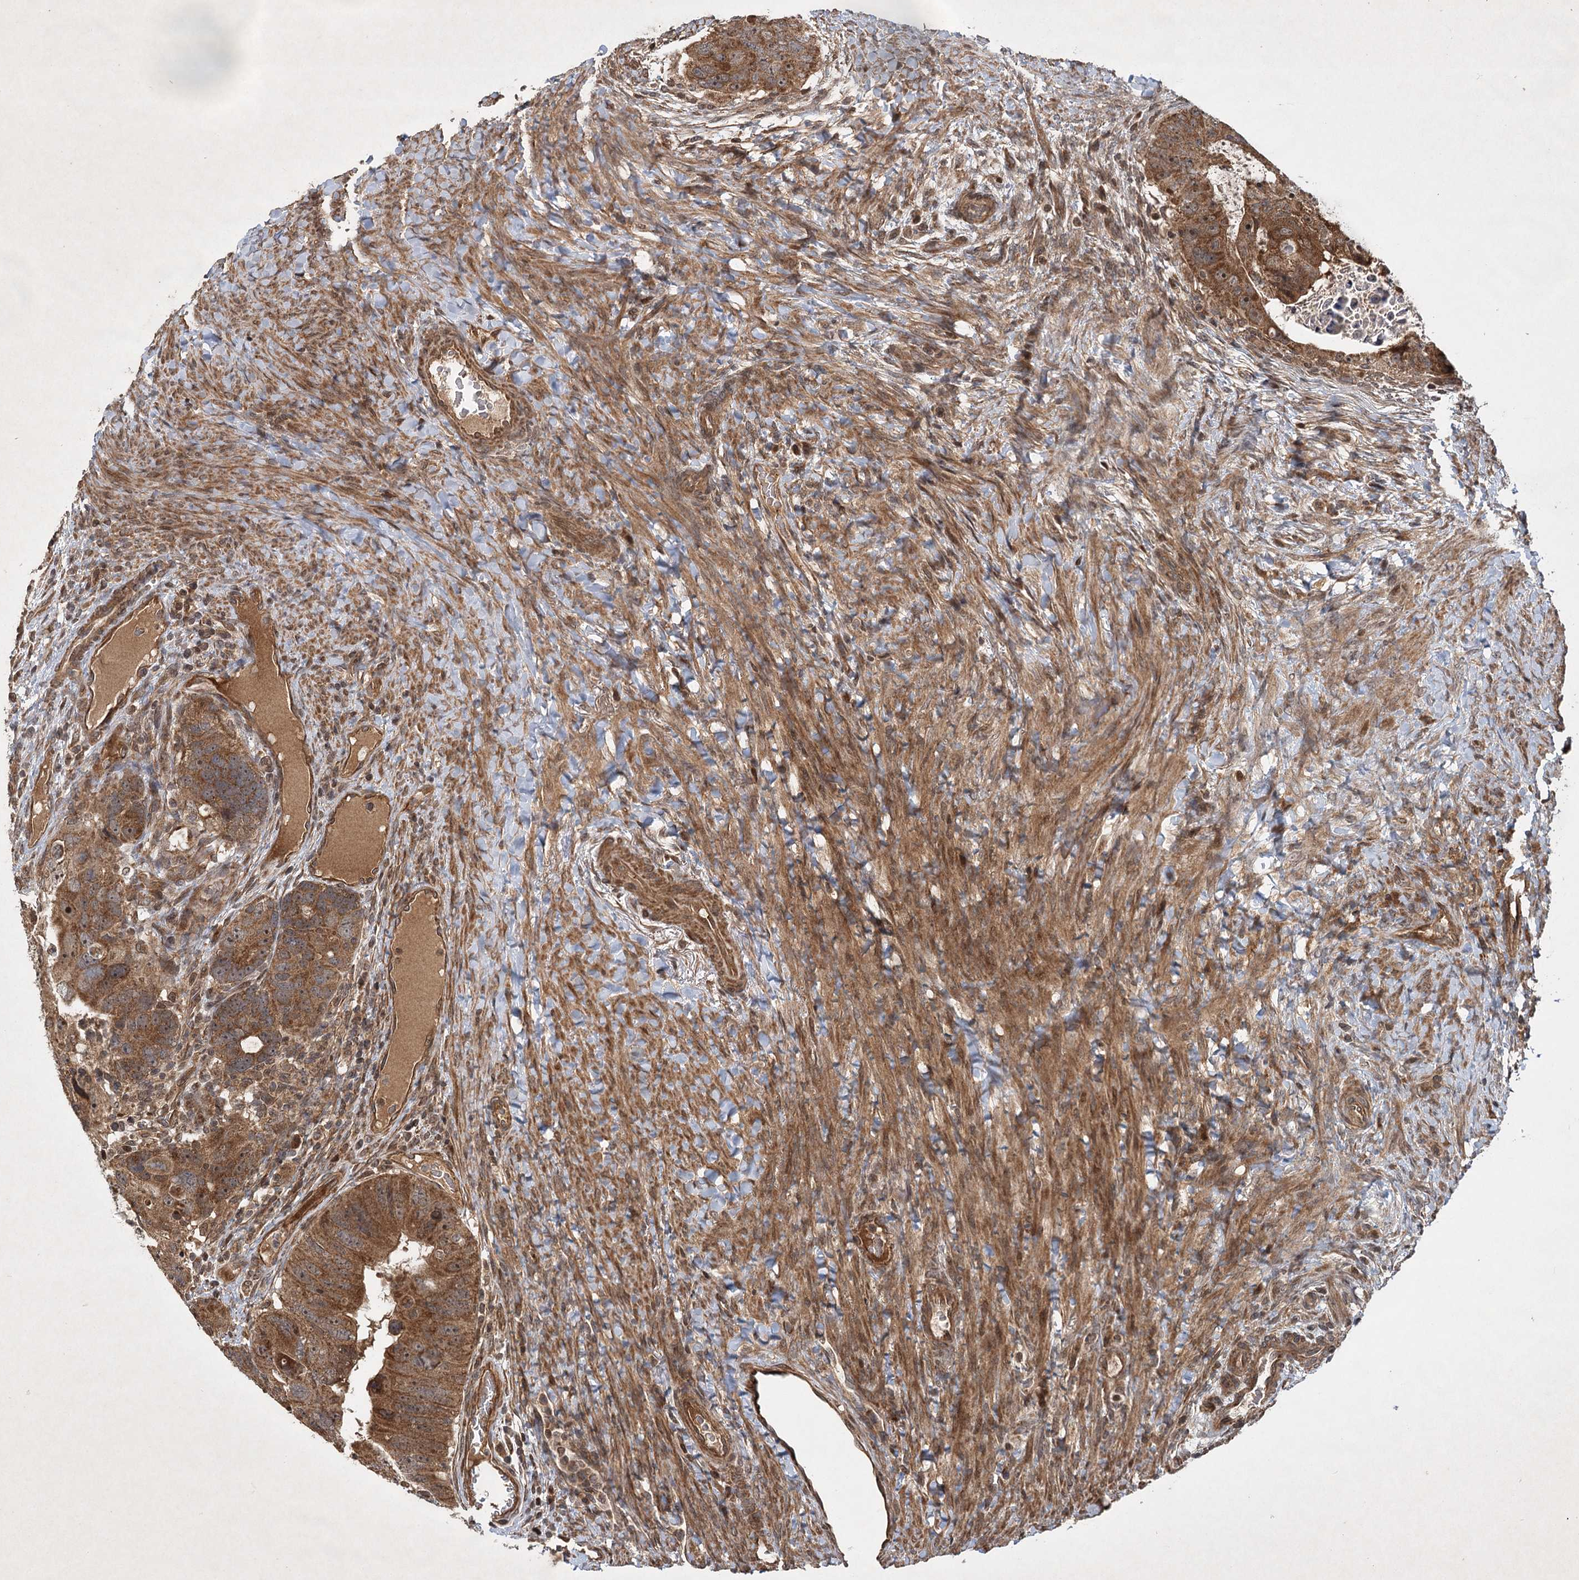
{"staining": {"intensity": "strong", "quantity": ">75%", "location": "cytoplasmic/membranous"}, "tissue": "colorectal cancer", "cell_type": "Tumor cells", "image_type": "cancer", "snomed": [{"axis": "morphology", "description": "Adenocarcinoma, NOS"}, {"axis": "topography", "description": "Rectum"}], "caption": "This image exhibits immunohistochemistry staining of colorectal adenocarcinoma, with high strong cytoplasmic/membranous positivity in about >75% of tumor cells.", "gene": "INSIG2", "patient": {"sex": "male", "age": 59}}